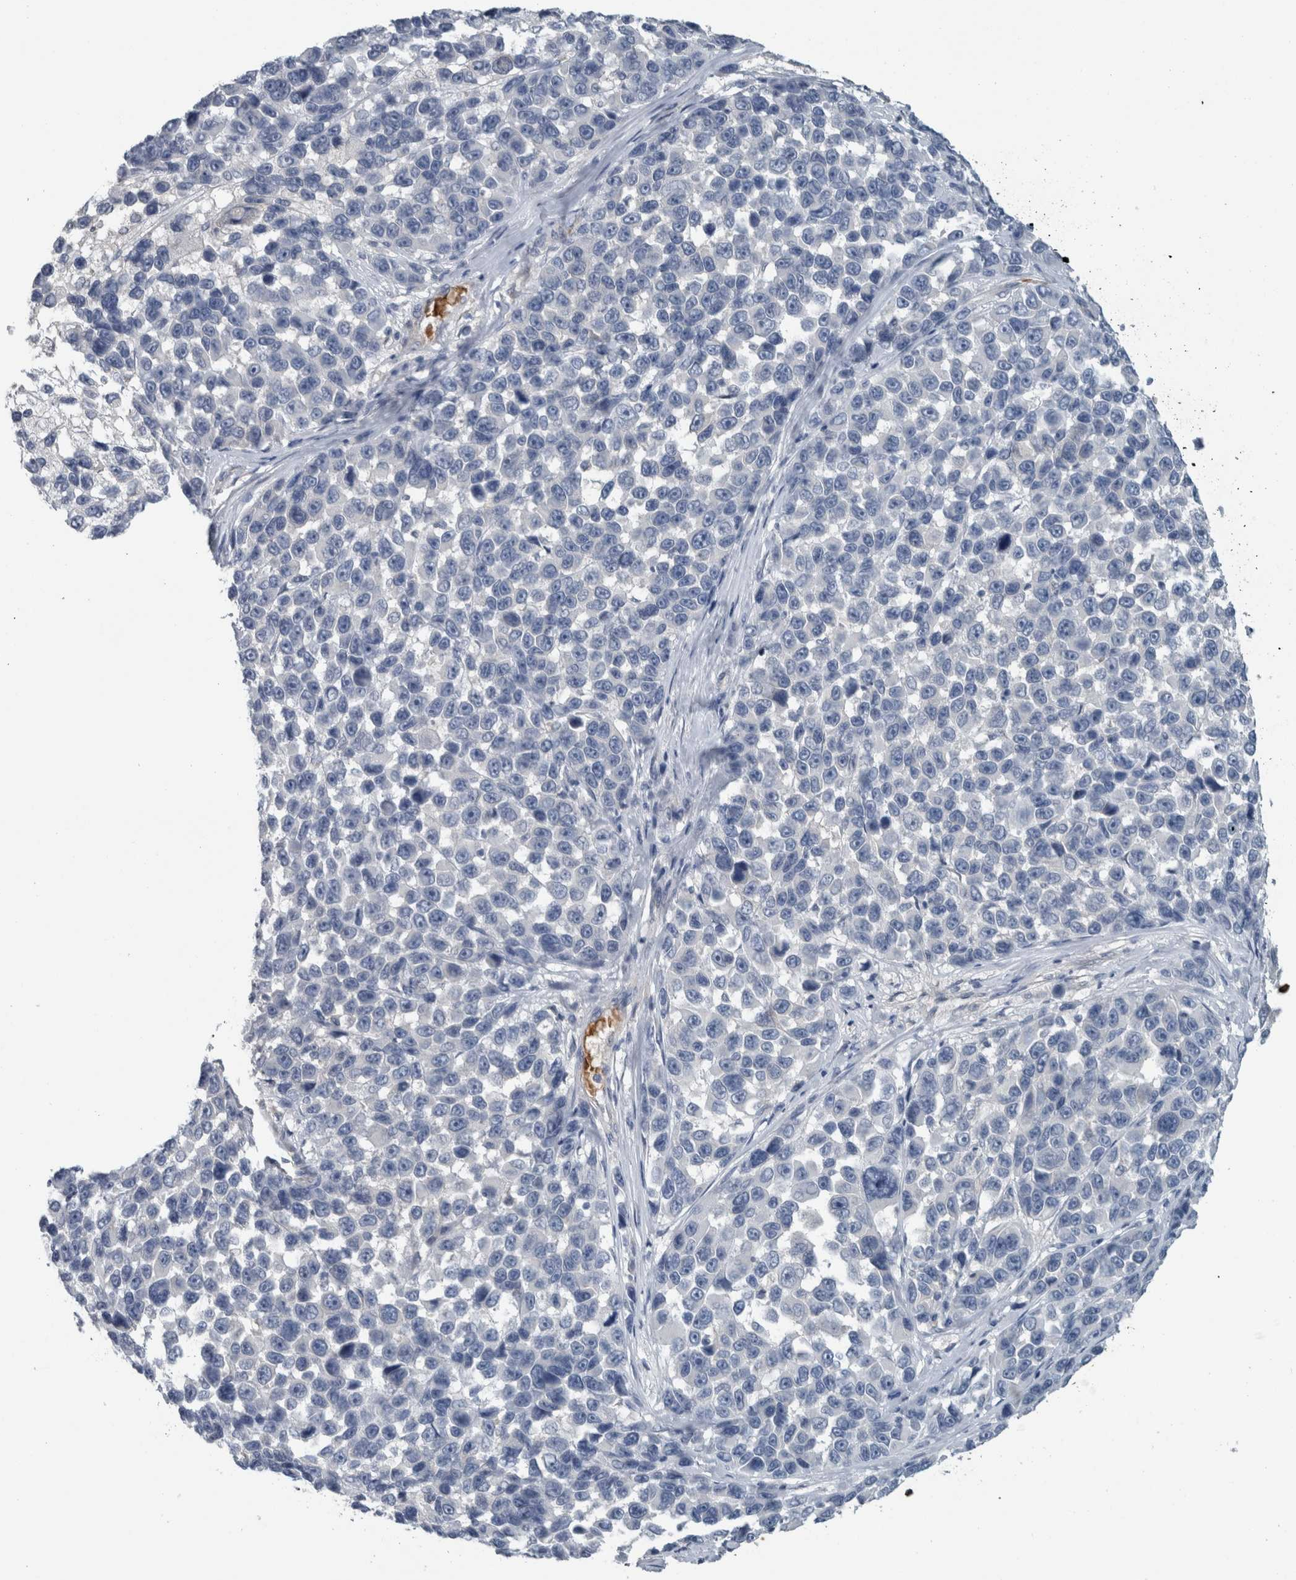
{"staining": {"intensity": "negative", "quantity": "none", "location": "none"}, "tissue": "melanoma", "cell_type": "Tumor cells", "image_type": "cancer", "snomed": [{"axis": "morphology", "description": "Malignant melanoma, NOS"}, {"axis": "topography", "description": "Skin"}], "caption": "Protein analysis of malignant melanoma demonstrates no significant positivity in tumor cells. The staining was performed using DAB to visualize the protein expression in brown, while the nuclei were stained in blue with hematoxylin (Magnification: 20x).", "gene": "SH3GL2", "patient": {"sex": "male", "age": 53}}